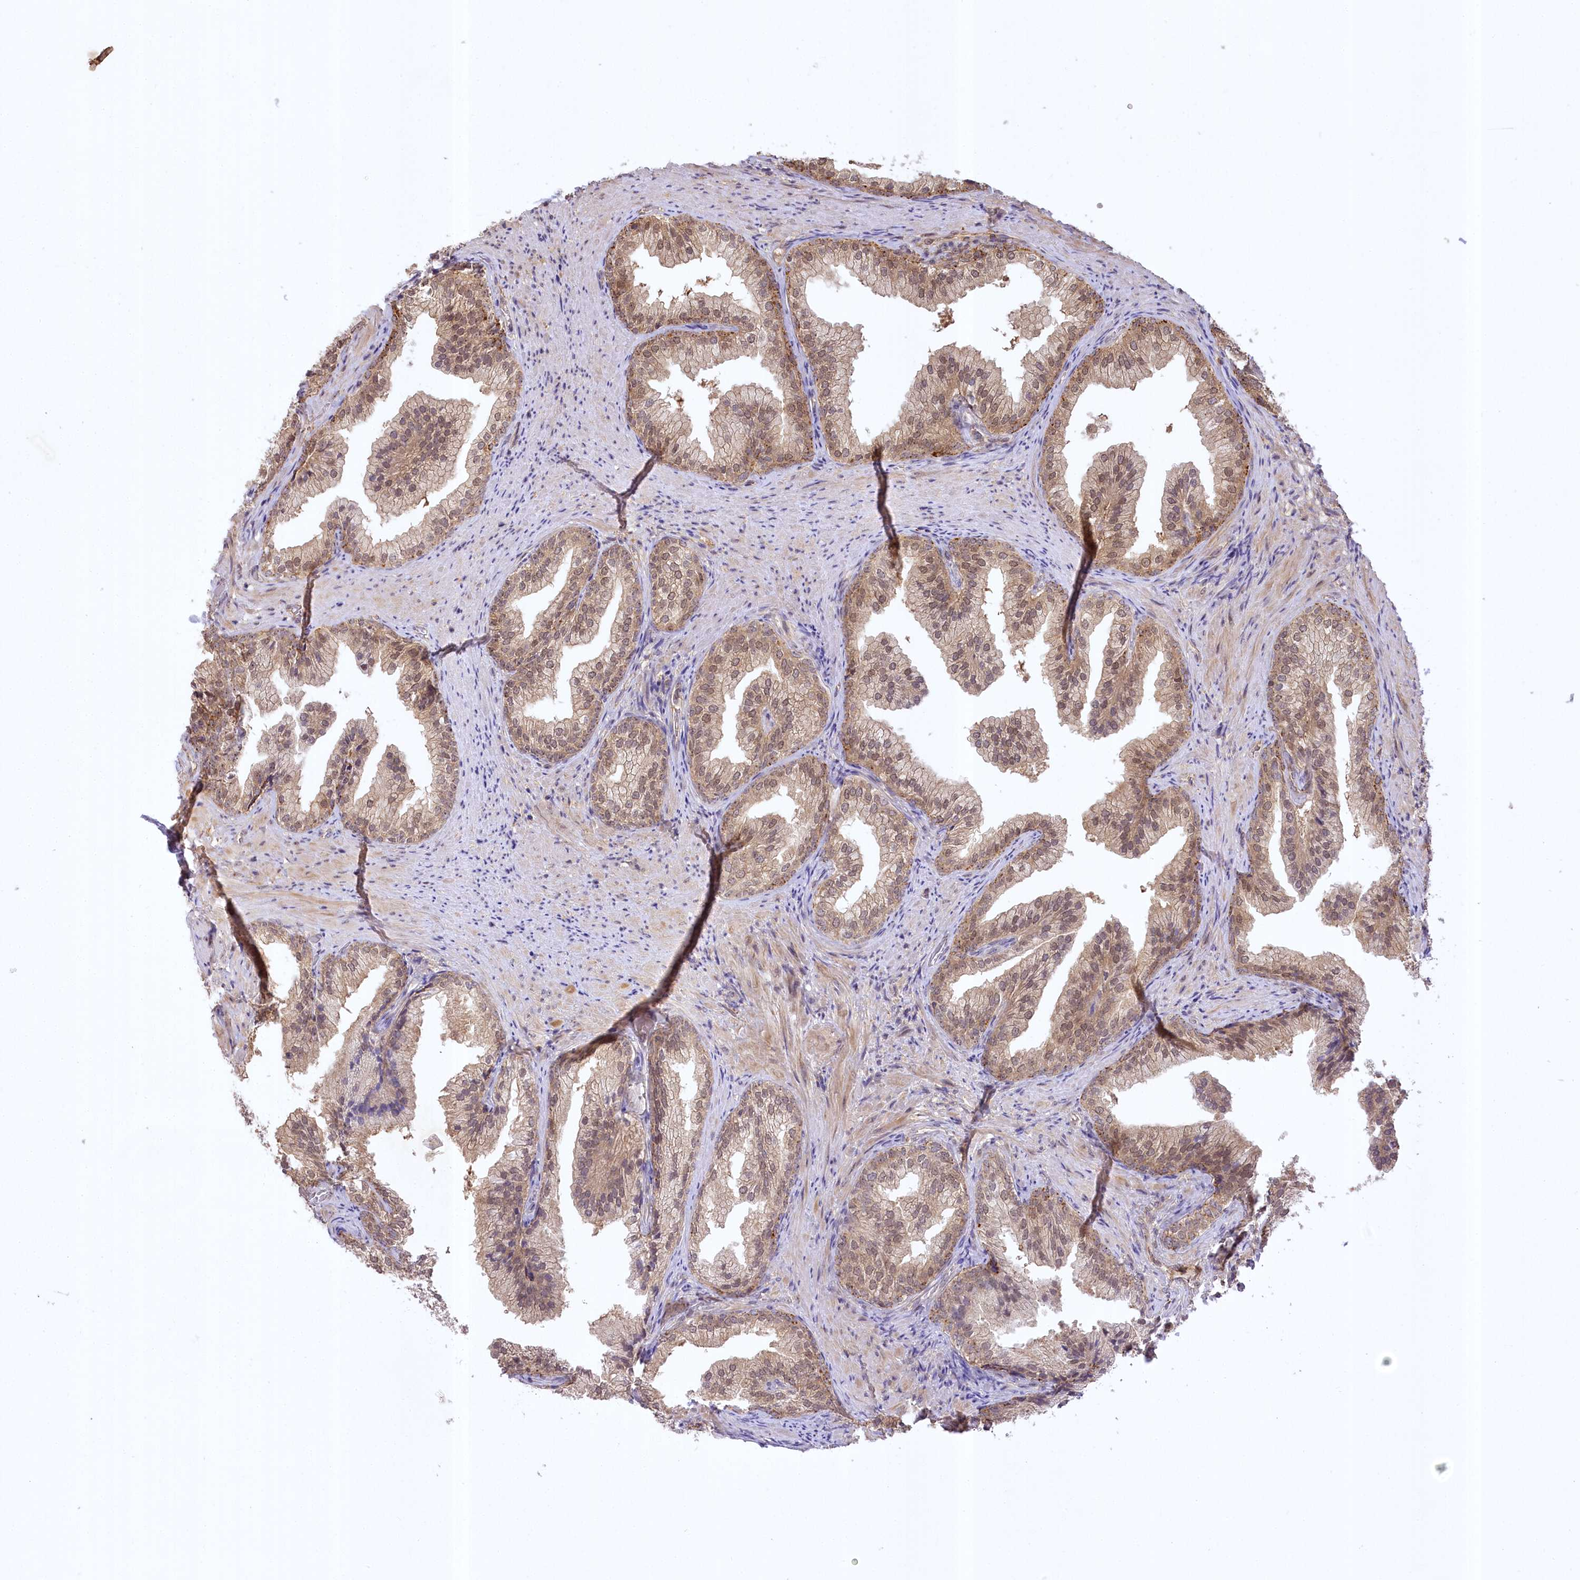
{"staining": {"intensity": "moderate", "quantity": ">75%", "location": "cytoplasmic/membranous,nuclear"}, "tissue": "prostate", "cell_type": "Glandular cells", "image_type": "normal", "snomed": [{"axis": "morphology", "description": "Normal tissue, NOS"}, {"axis": "topography", "description": "Prostate"}], "caption": "IHC micrograph of benign prostate: human prostate stained using immunohistochemistry reveals medium levels of moderate protein expression localized specifically in the cytoplasmic/membranous,nuclear of glandular cells, appearing as a cytoplasmic/membranous,nuclear brown color.", "gene": "SERGEF", "patient": {"sex": "male", "age": 76}}